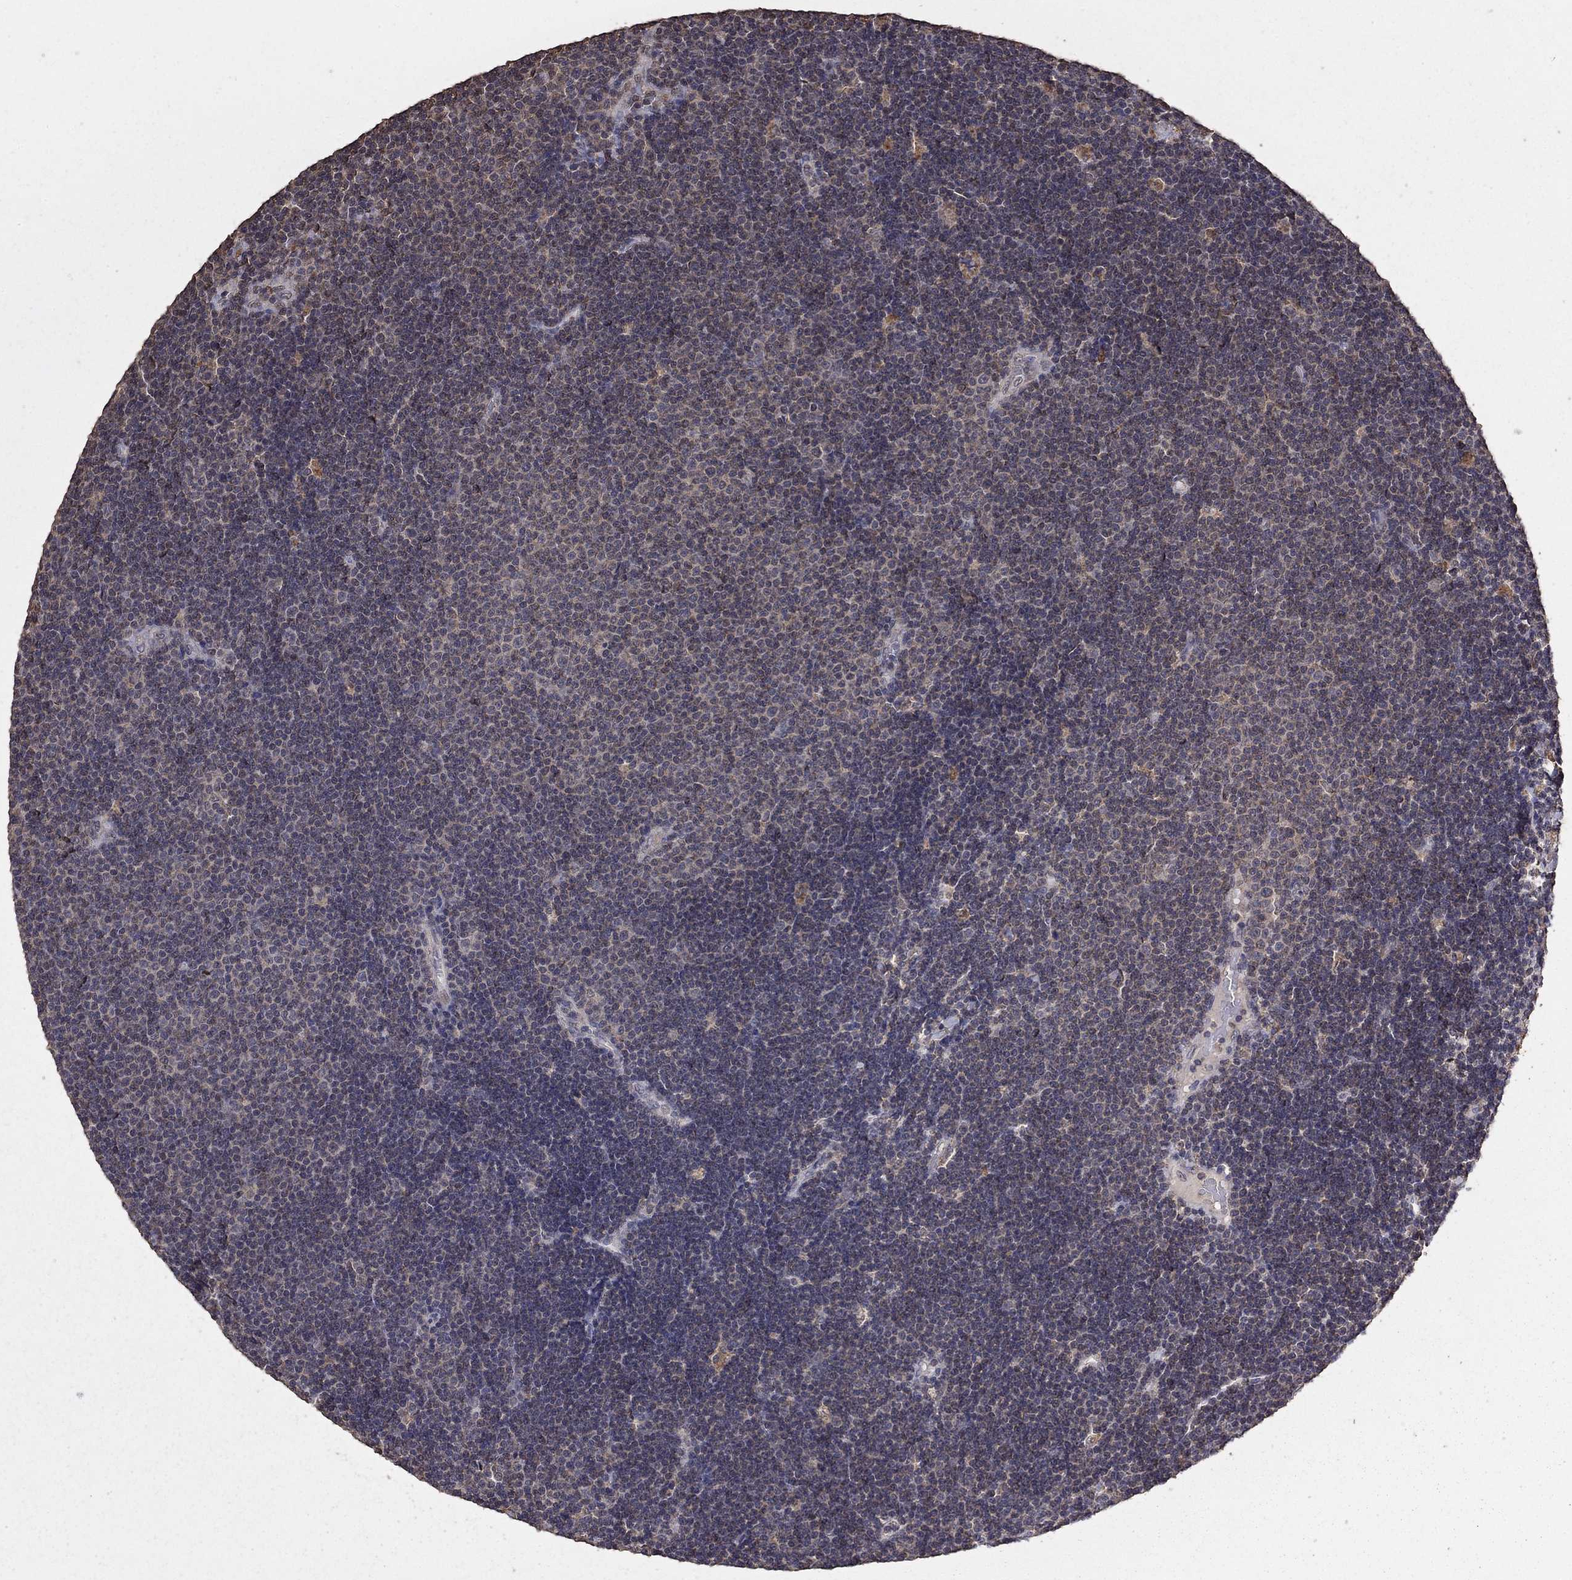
{"staining": {"intensity": "negative", "quantity": "none", "location": "none"}, "tissue": "lymphoma", "cell_type": "Tumor cells", "image_type": "cancer", "snomed": [{"axis": "morphology", "description": "Malignant lymphoma, non-Hodgkin's type, Low grade"}, {"axis": "topography", "description": "Brain"}], "caption": "IHC image of human lymphoma stained for a protein (brown), which demonstrates no positivity in tumor cells.", "gene": "SERPINA5", "patient": {"sex": "female", "age": 66}}